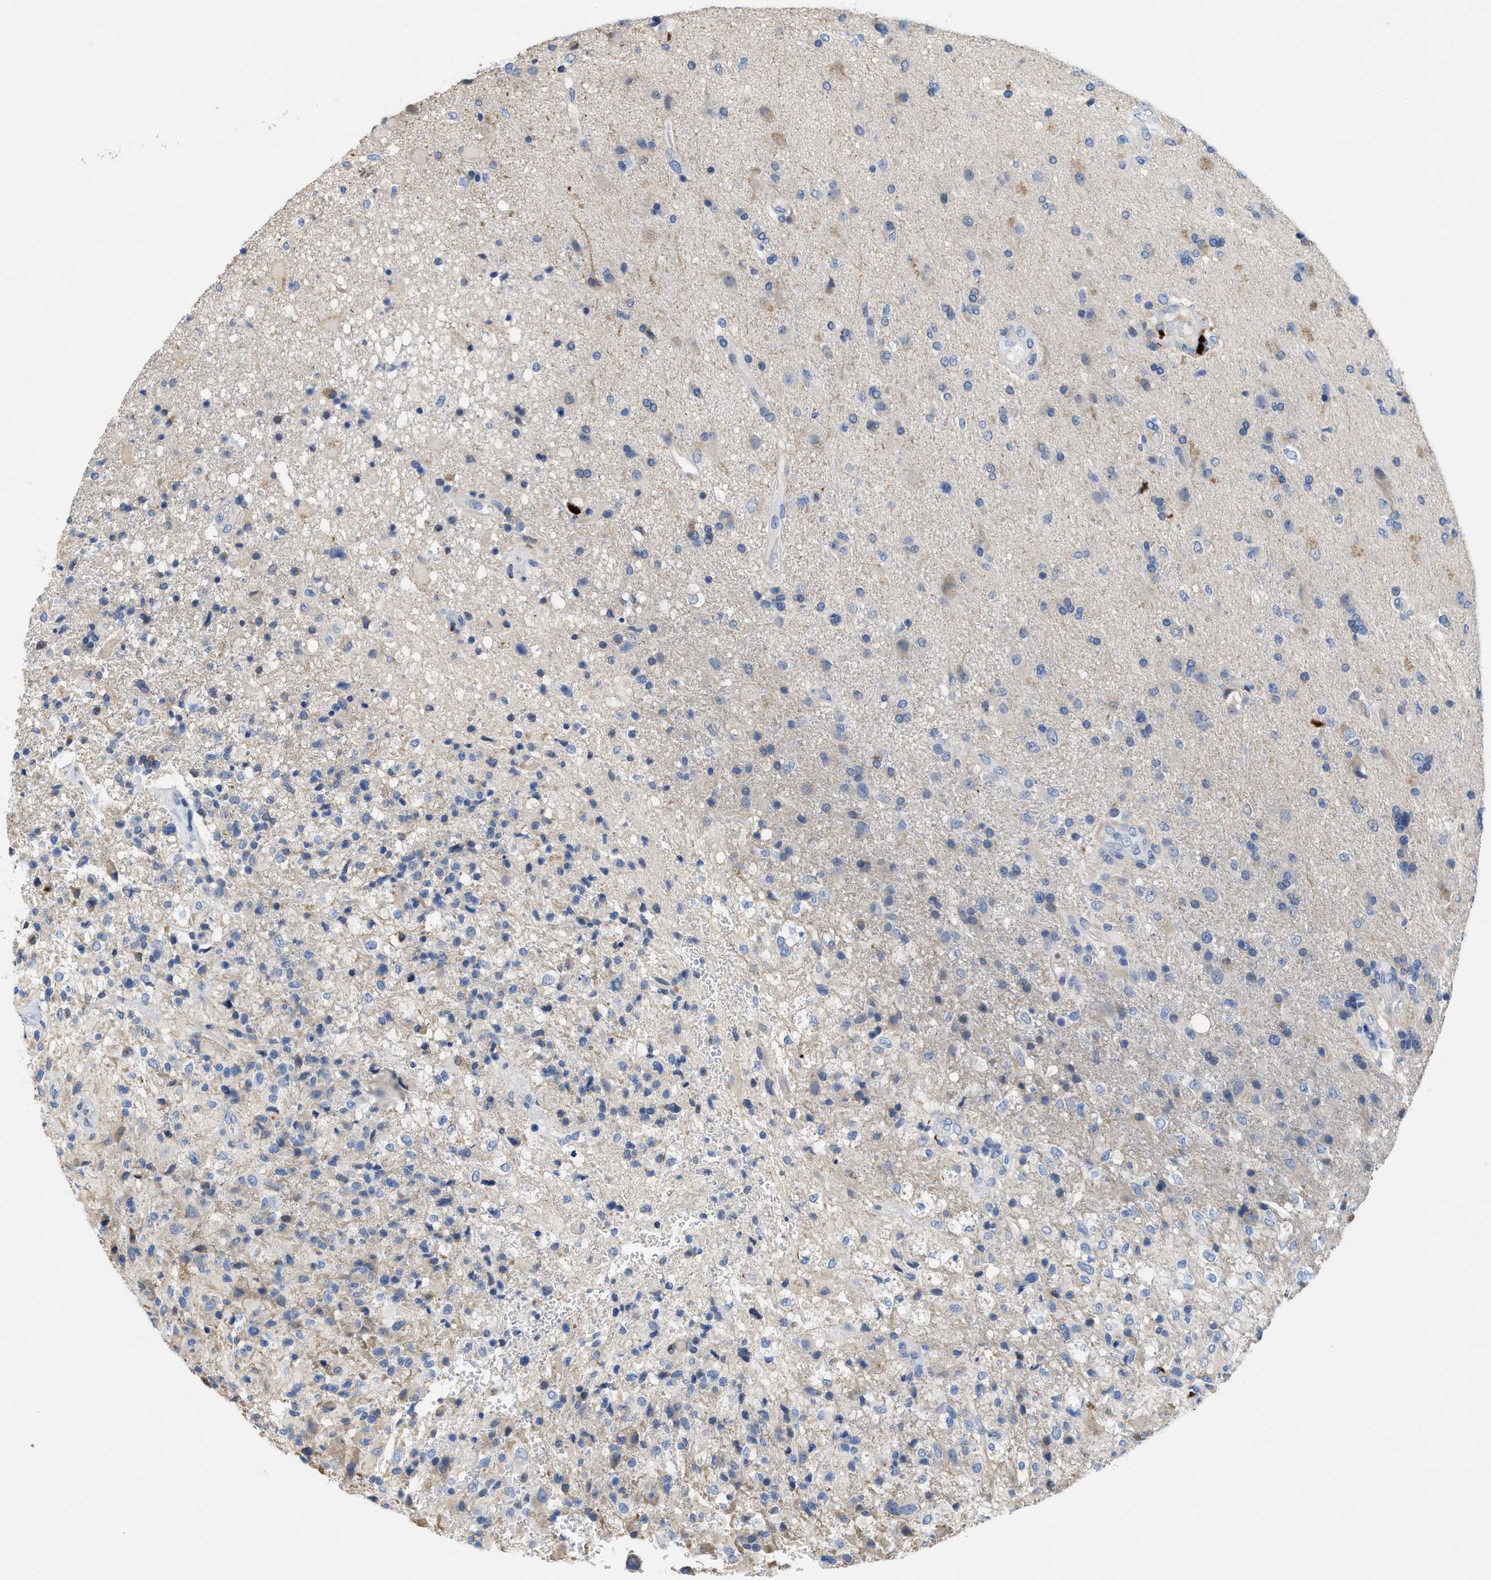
{"staining": {"intensity": "negative", "quantity": "none", "location": "none"}, "tissue": "glioma", "cell_type": "Tumor cells", "image_type": "cancer", "snomed": [{"axis": "morphology", "description": "Glioma, malignant, High grade"}, {"axis": "topography", "description": "Brain"}], "caption": "Immunohistochemistry of glioma demonstrates no staining in tumor cells.", "gene": "CPA2", "patient": {"sex": "male", "age": 72}}